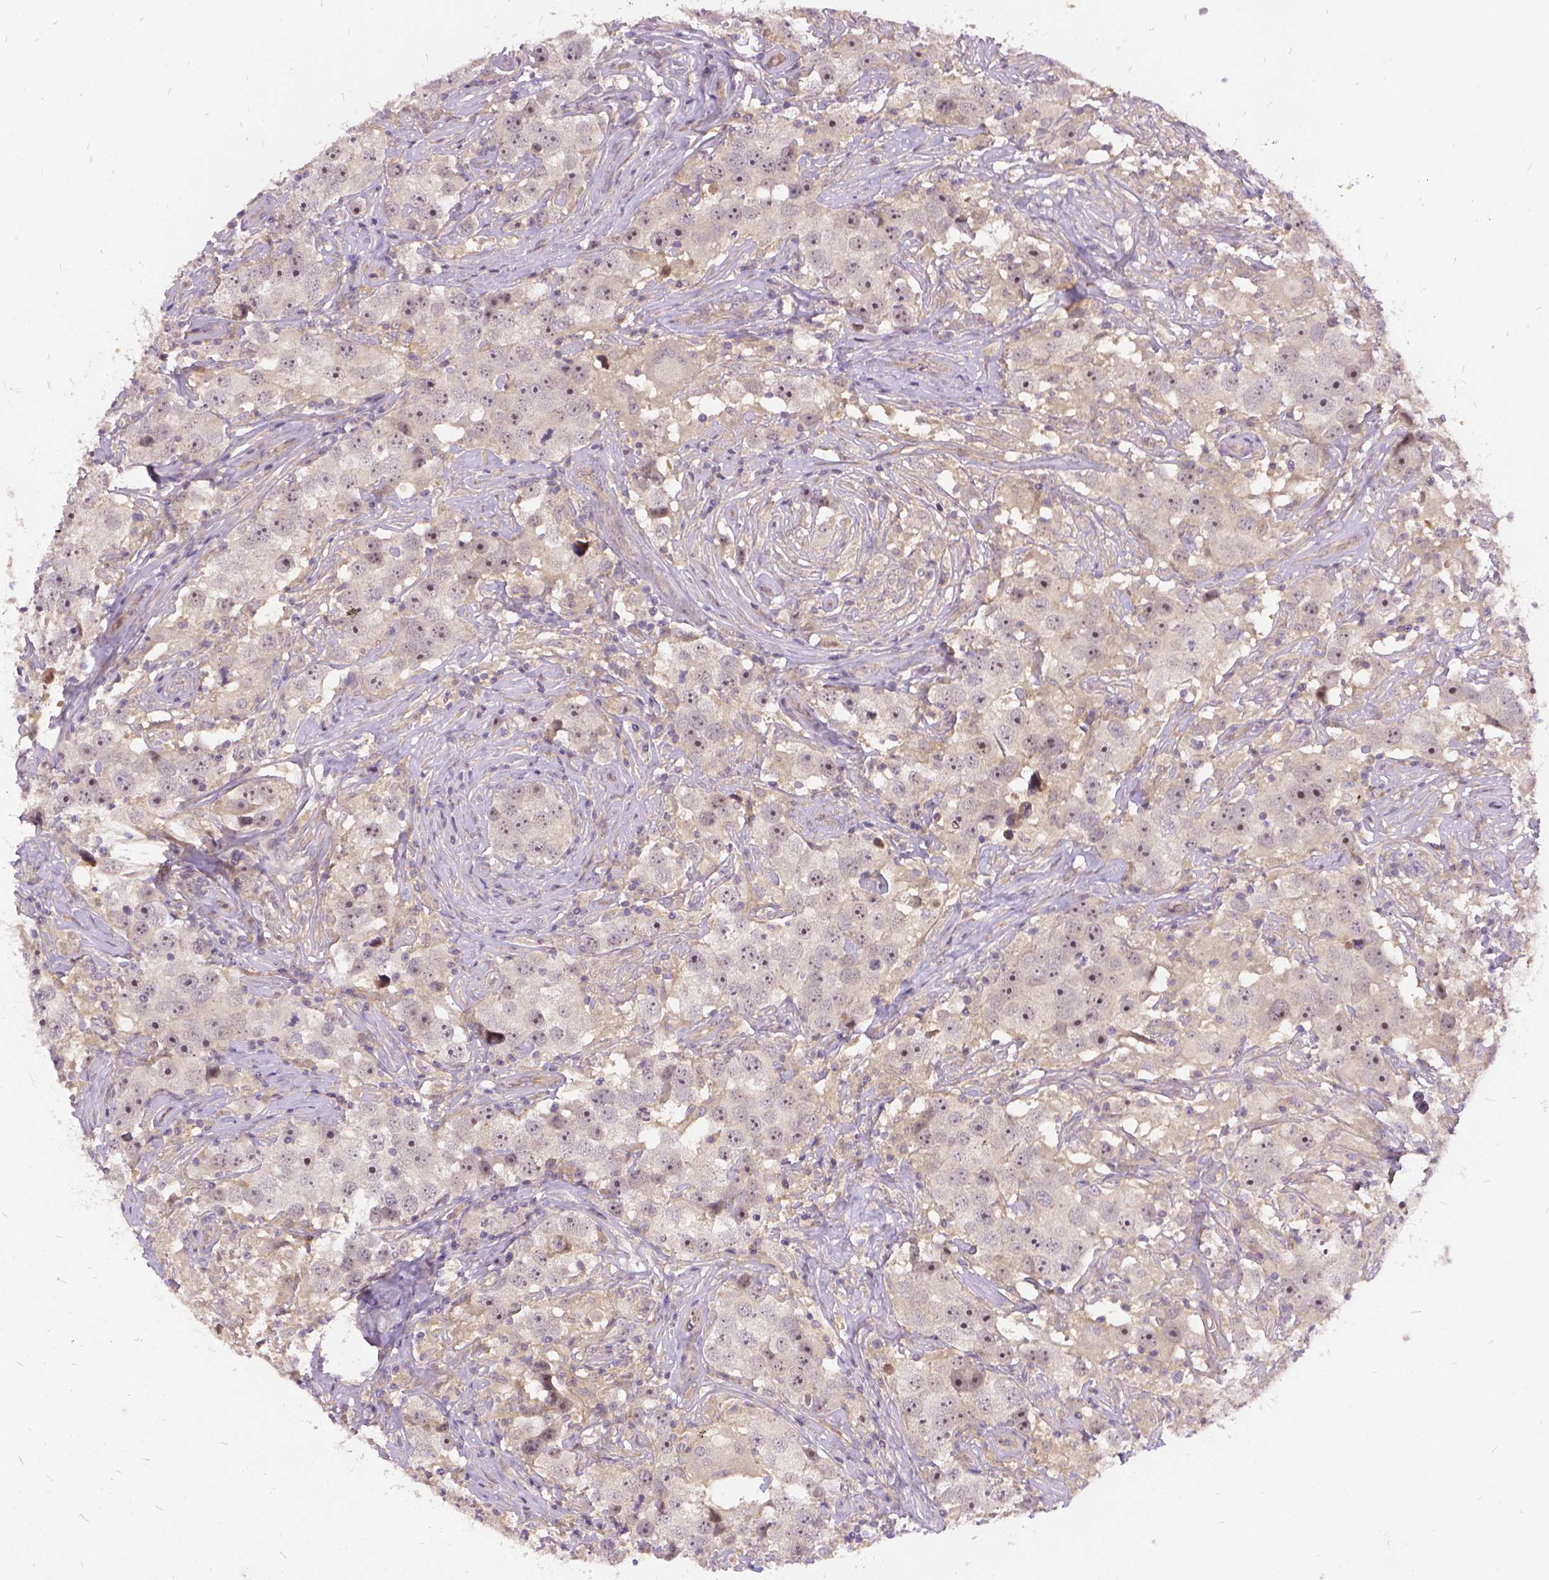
{"staining": {"intensity": "negative", "quantity": "none", "location": "none"}, "tissue": "testis cancer", "cell_type": "Tumor cells", "image_type": "cancer", "snomed": [{"axis": "morphology", "description": "Seminoma, NOS"}, {"axis": "topography", "description": "Testis"}], "caption": "Immunohistochemistry (IHC) of testis cancer (seminoma) shows no staining in tumor cells.", "gene": "ILRUN", "patient": {"sex": "male", "age": 49}}